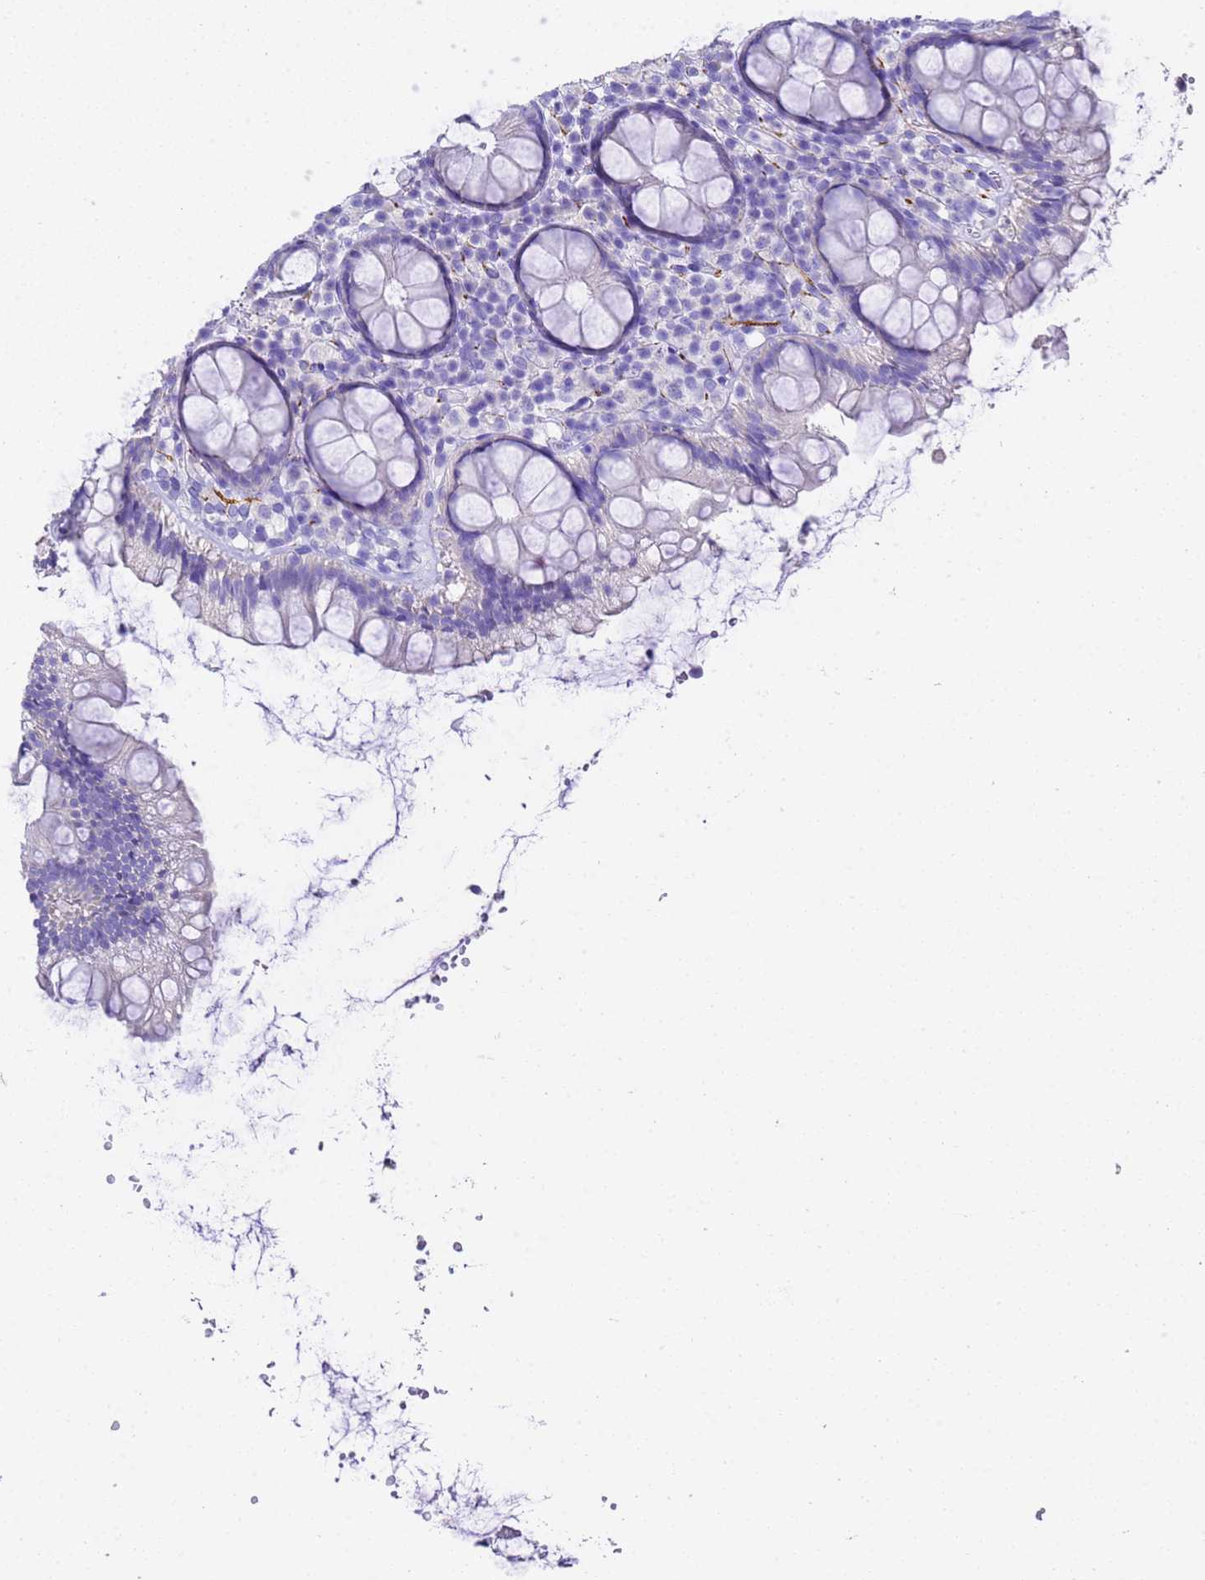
{"staining": {"intensity": "negative", "quantity": "none", "location": "none"}, "tissue": "rectum", "cell_type": "Glandular cells", "image_type": "normal", "snomed": [{"axis": "morphology", "description": "Normal tissue, NOS"}, {"axis": "topography", "description": "Rectum"}], "caption": "A high-resolution histopathology image shows immunohistochemistry staining of normal rectum, which shows no significant expression in glandular cells.", "gene": "FAM72A", "patient": {"sex": "male", "age": 83}}